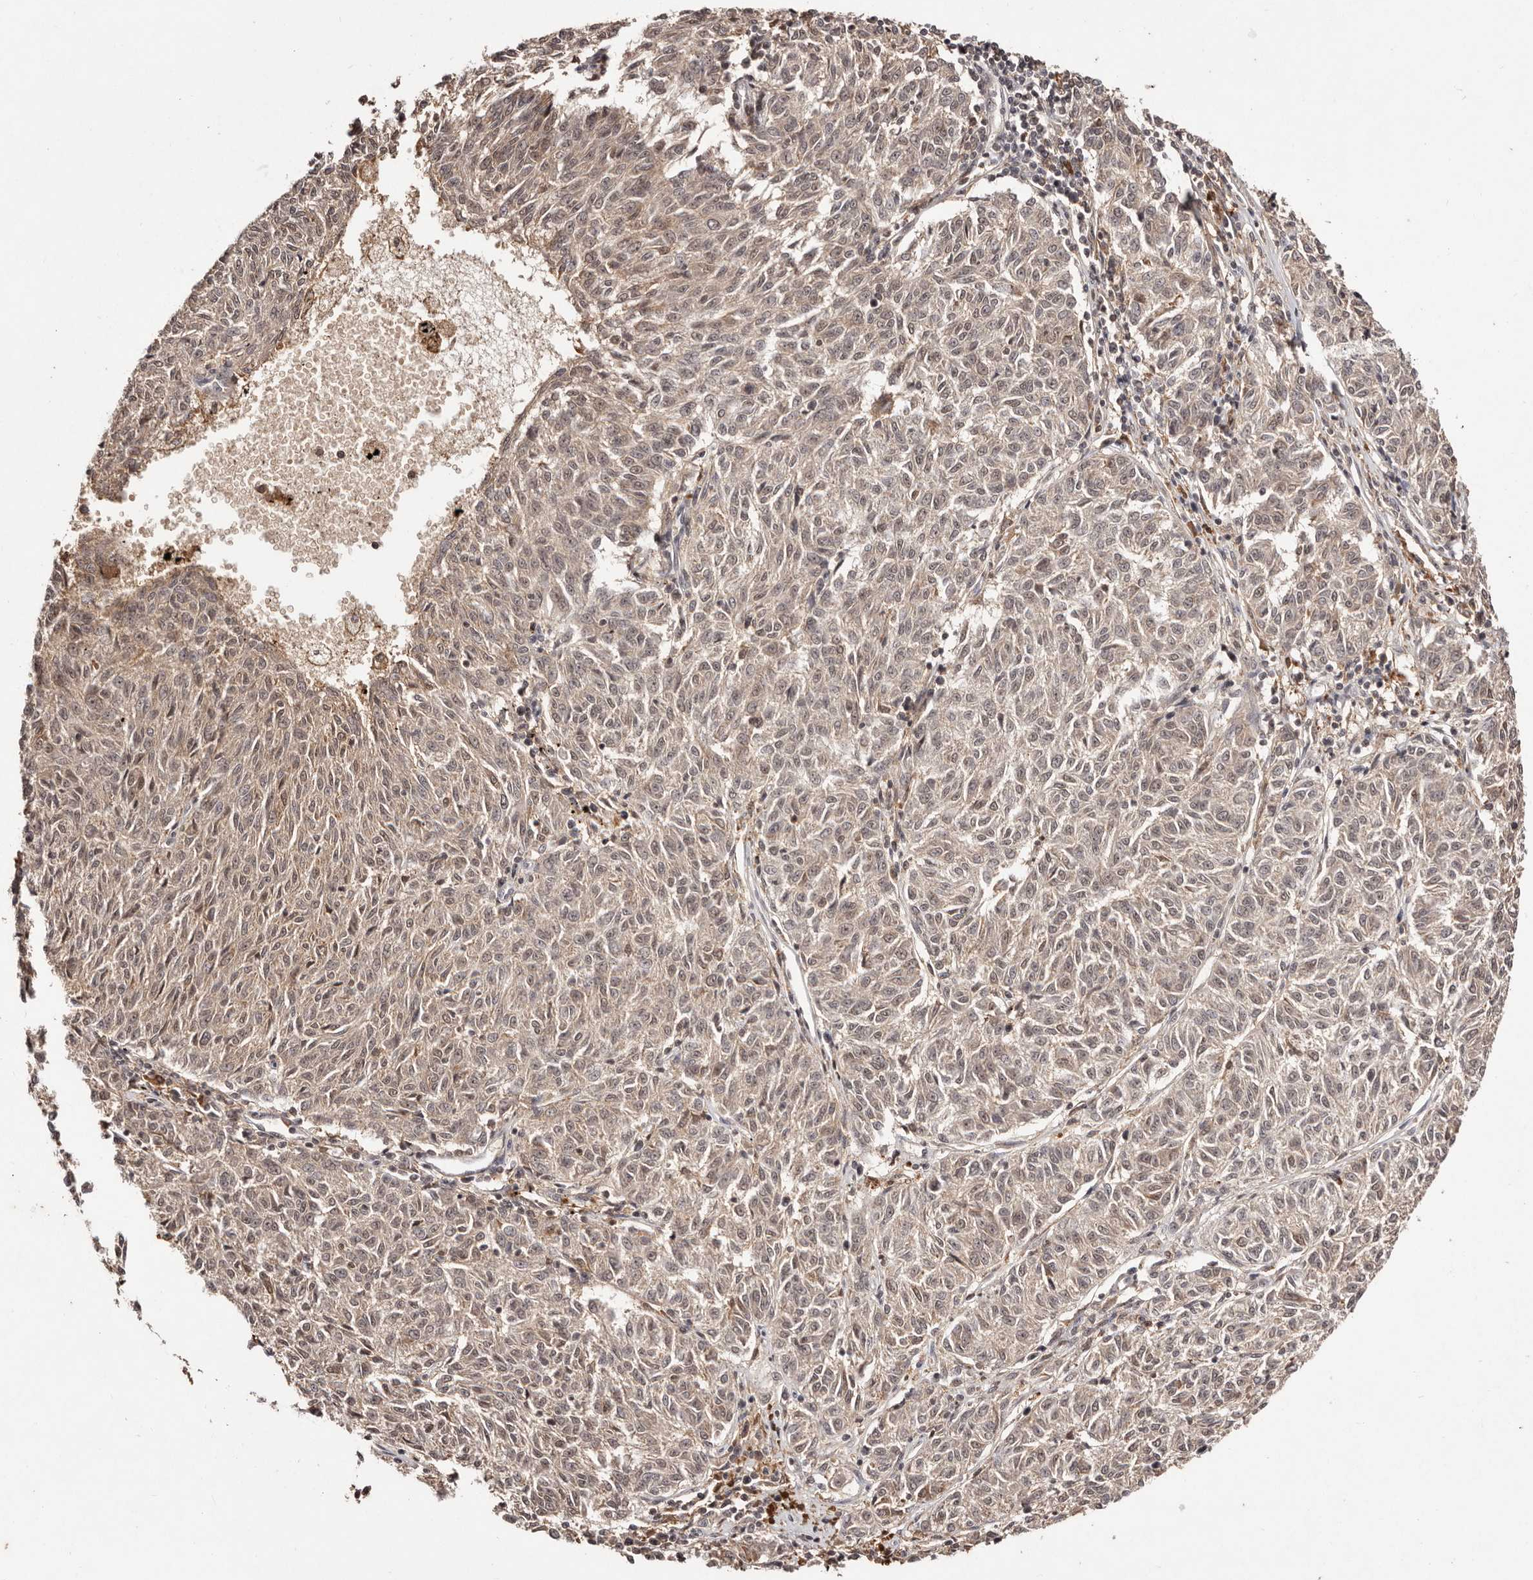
{"staining": {"intensity": "weak", "quantity": ">75%", "location": "cytoplasmic/membranous"}, "tissue": "melanoma", "cell_type": "Tumor cells", "image_type": "cancer", "snomed": [{"axis": "morphology", "description": "Malignant melanoma, NOS"}, {"axis": "topography", "description": "Skin"}], "caption": "High-magnification brightfield microscopy of malignant melanoma stained with DAB (3,3'-diaminobenzidine) (brown) and counterstained with hematoxylin (blue). tumor cells exhibit weak cytoplasmic/membranous expression is identified in approximately>75% of cells.", "gene": "BICRAL", "patient": {"sex": "female", "age": 72}}